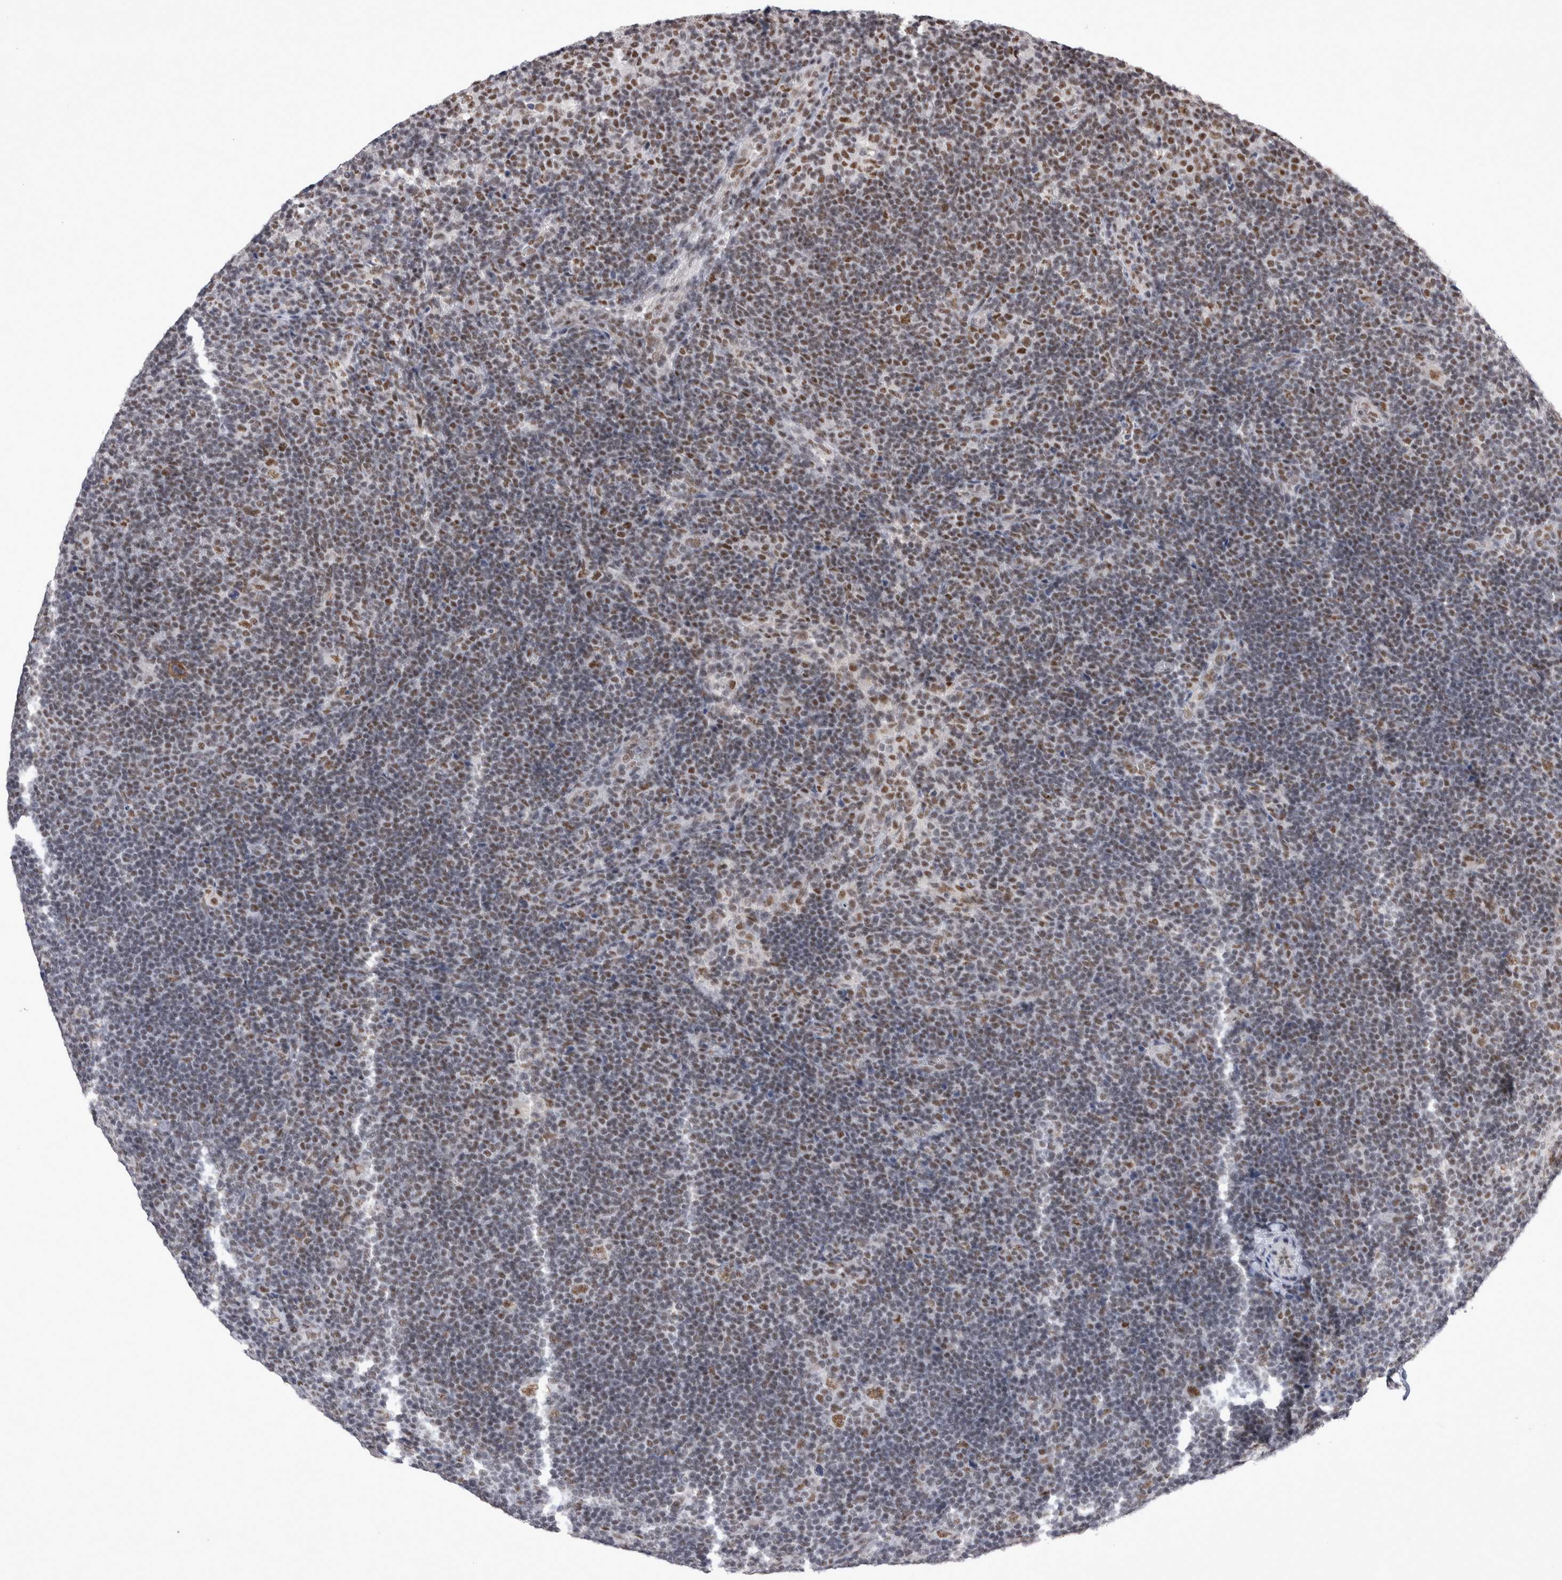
{"staining": {"intensity": "moderate", "quantity": ">75%", "location": "nuclear"}, "tissue": "lymphoma", "cell_type": "Tumor cells", "image_type": "cancer", "snomed": [{"axis": "morphology", "description": "Hodgkin's disease, NOS"}, {"axis": "topography", "description": "Lymph node"}], "caption": "Lymphoma was stained to show a protein in brown. There is medium levels of moderate nuclear staining in approximately >75% of tumor cells.", "gene": "RBM6", "patient": {"sex": "female", "age": 57}}